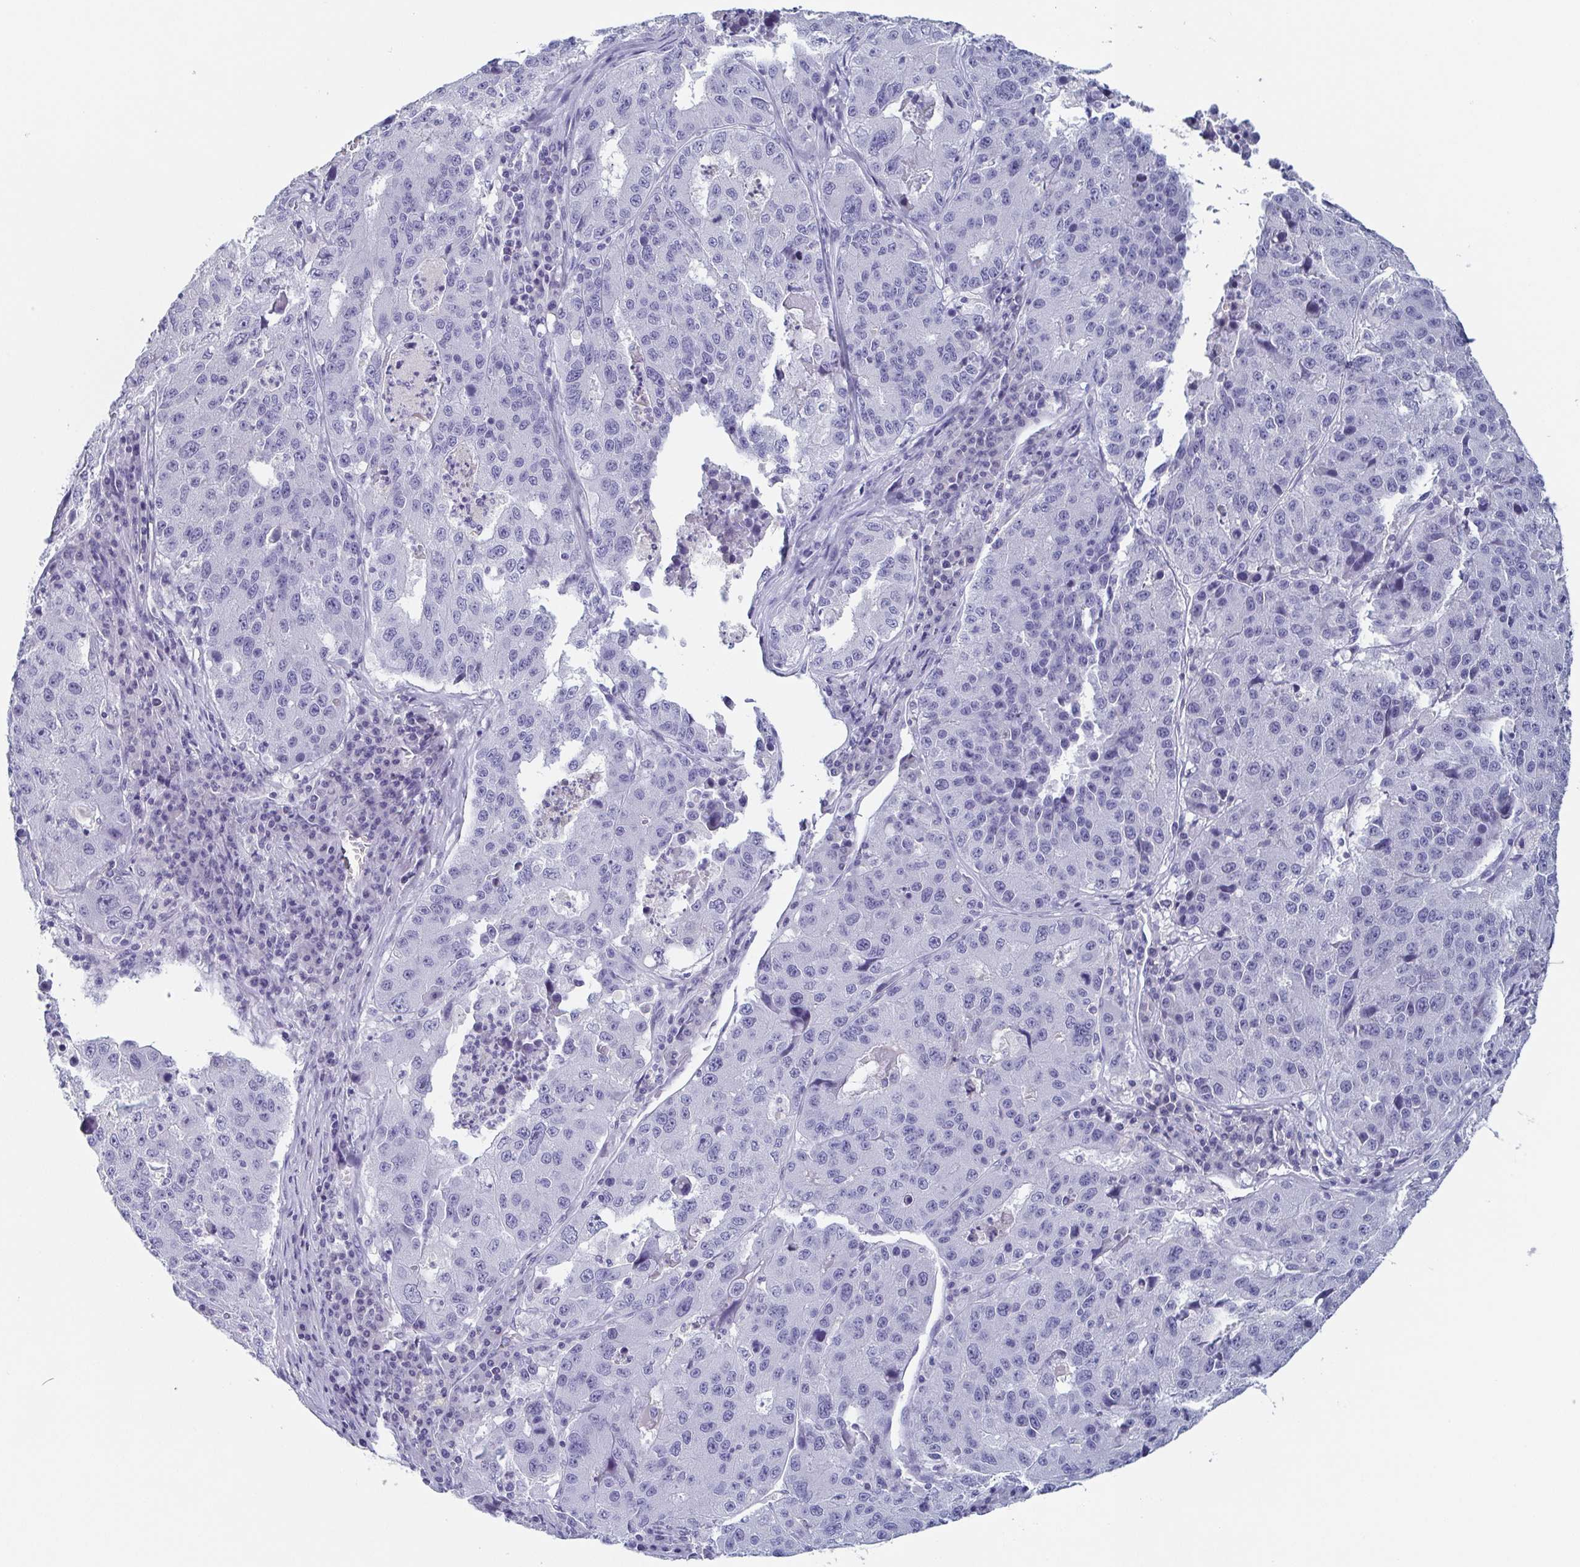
{"staining": {"intensity": "negative", "quantity": "none", "location": "none"}, "tissue": "stomach cancer", "cell_type": "Tumor cells", "image_type": "cancer", "snomed": [{"axis": "morphology", "description": "Adenocarcinoma, NOS"}, {"axis": "topography", "description": "Stomach"}], "caption": "Immunohistochemical staining of human stomach adenocarcinoma shows no significant staining in tumor cells.", "gene": "ITLN1", "patient": {"sex": "male", "age": 71}}